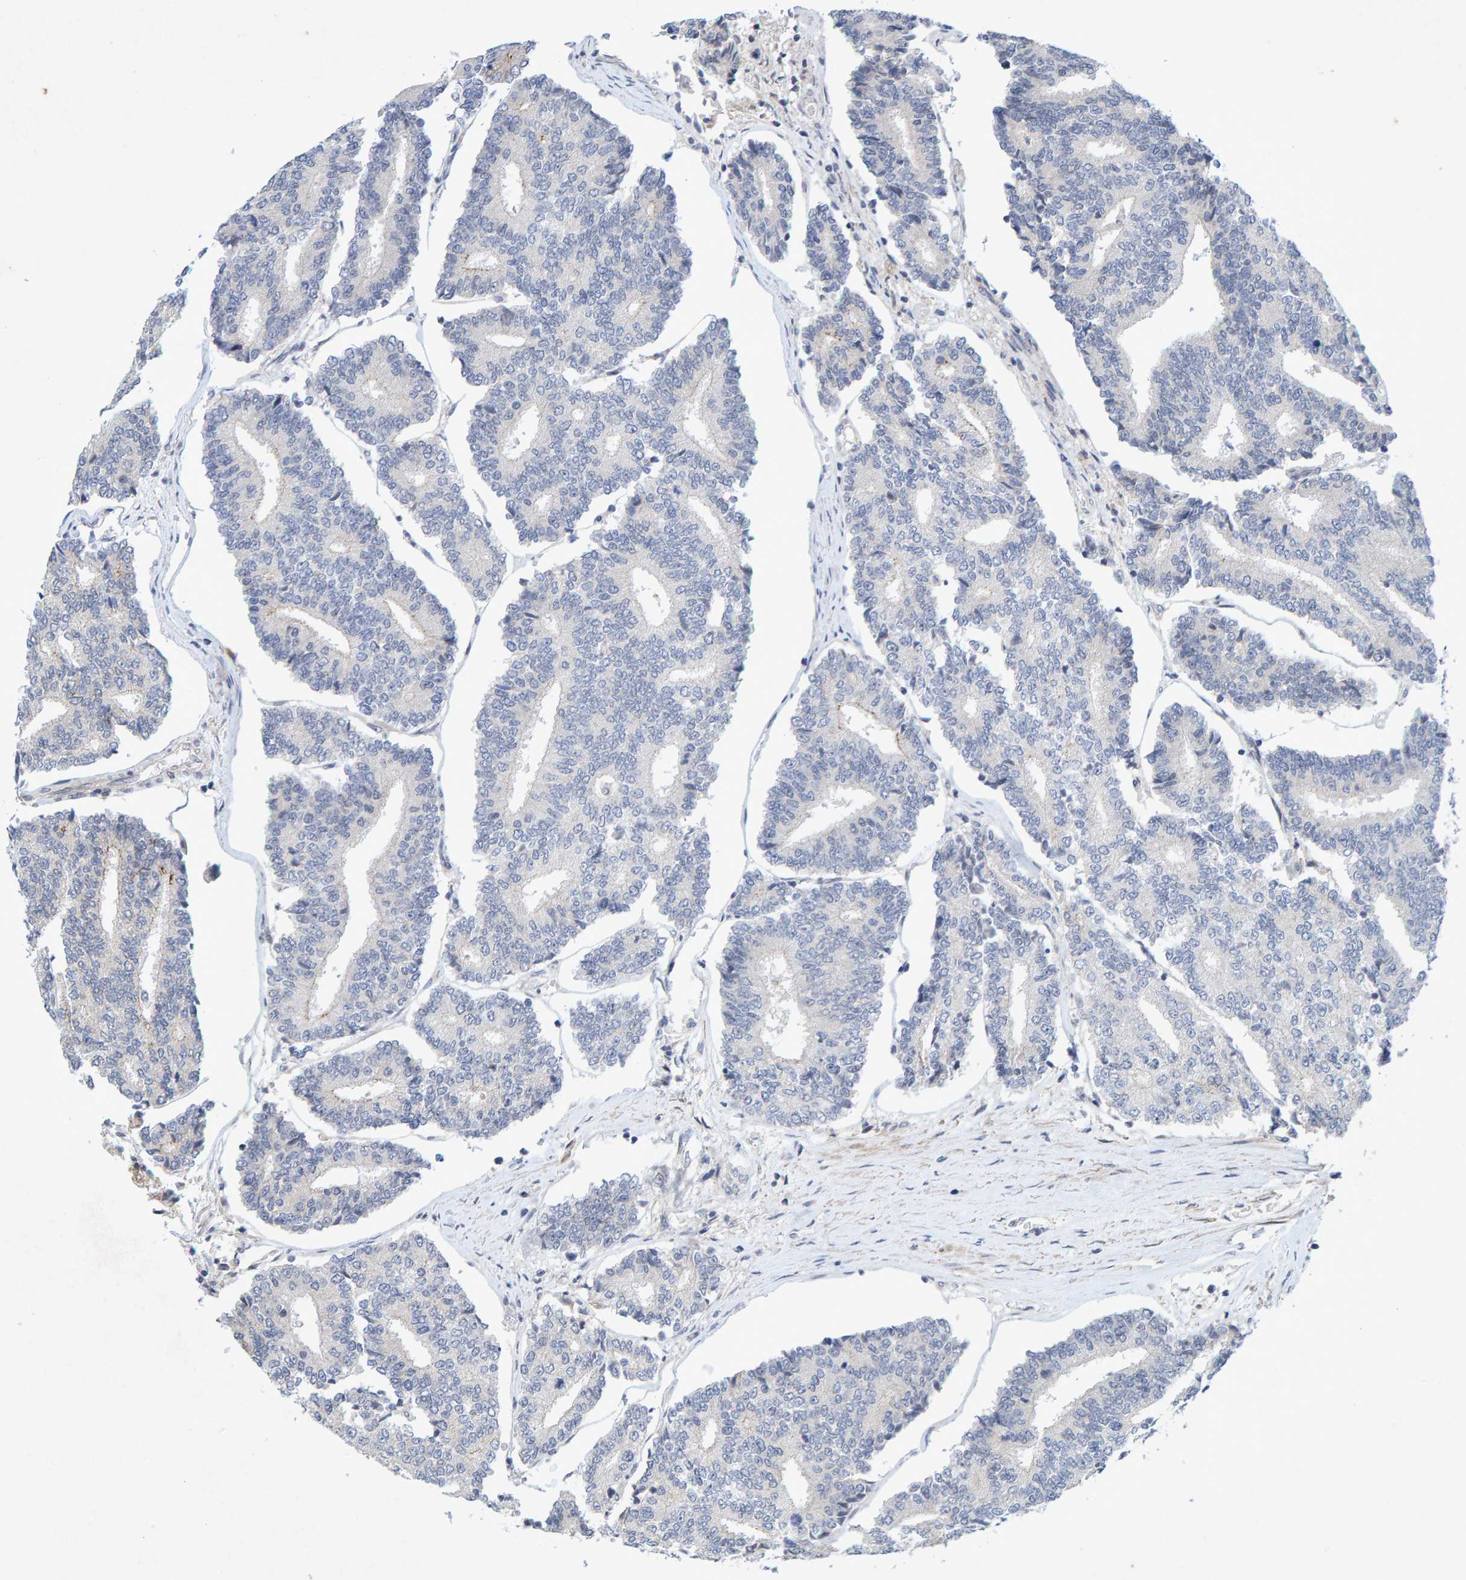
{"staining": {"intensity": "negative", "quantity": "none", "location": "none"}, "tissue": "prostate cancer", "cell_type": "Tumor cells", "image_type": "cancer", "snomed": [{"axis": "morphology", "description": "Normal tissue, NOS"}, {"axis": "morphology", "description": "Adenocarcinoma, High grade"}, {"axis": "topography", "description": "Prostate"}, {"axis": "topography", "description": "Seminal veicle"}], "caption": "This is an immunohistochemistry histopathology image of human prostate cancer (high-grade adenocarcinoma). There is no positivity in tumor cells.", "gene": "CDH2", "patient": {"sex": "male", "age": 55}}